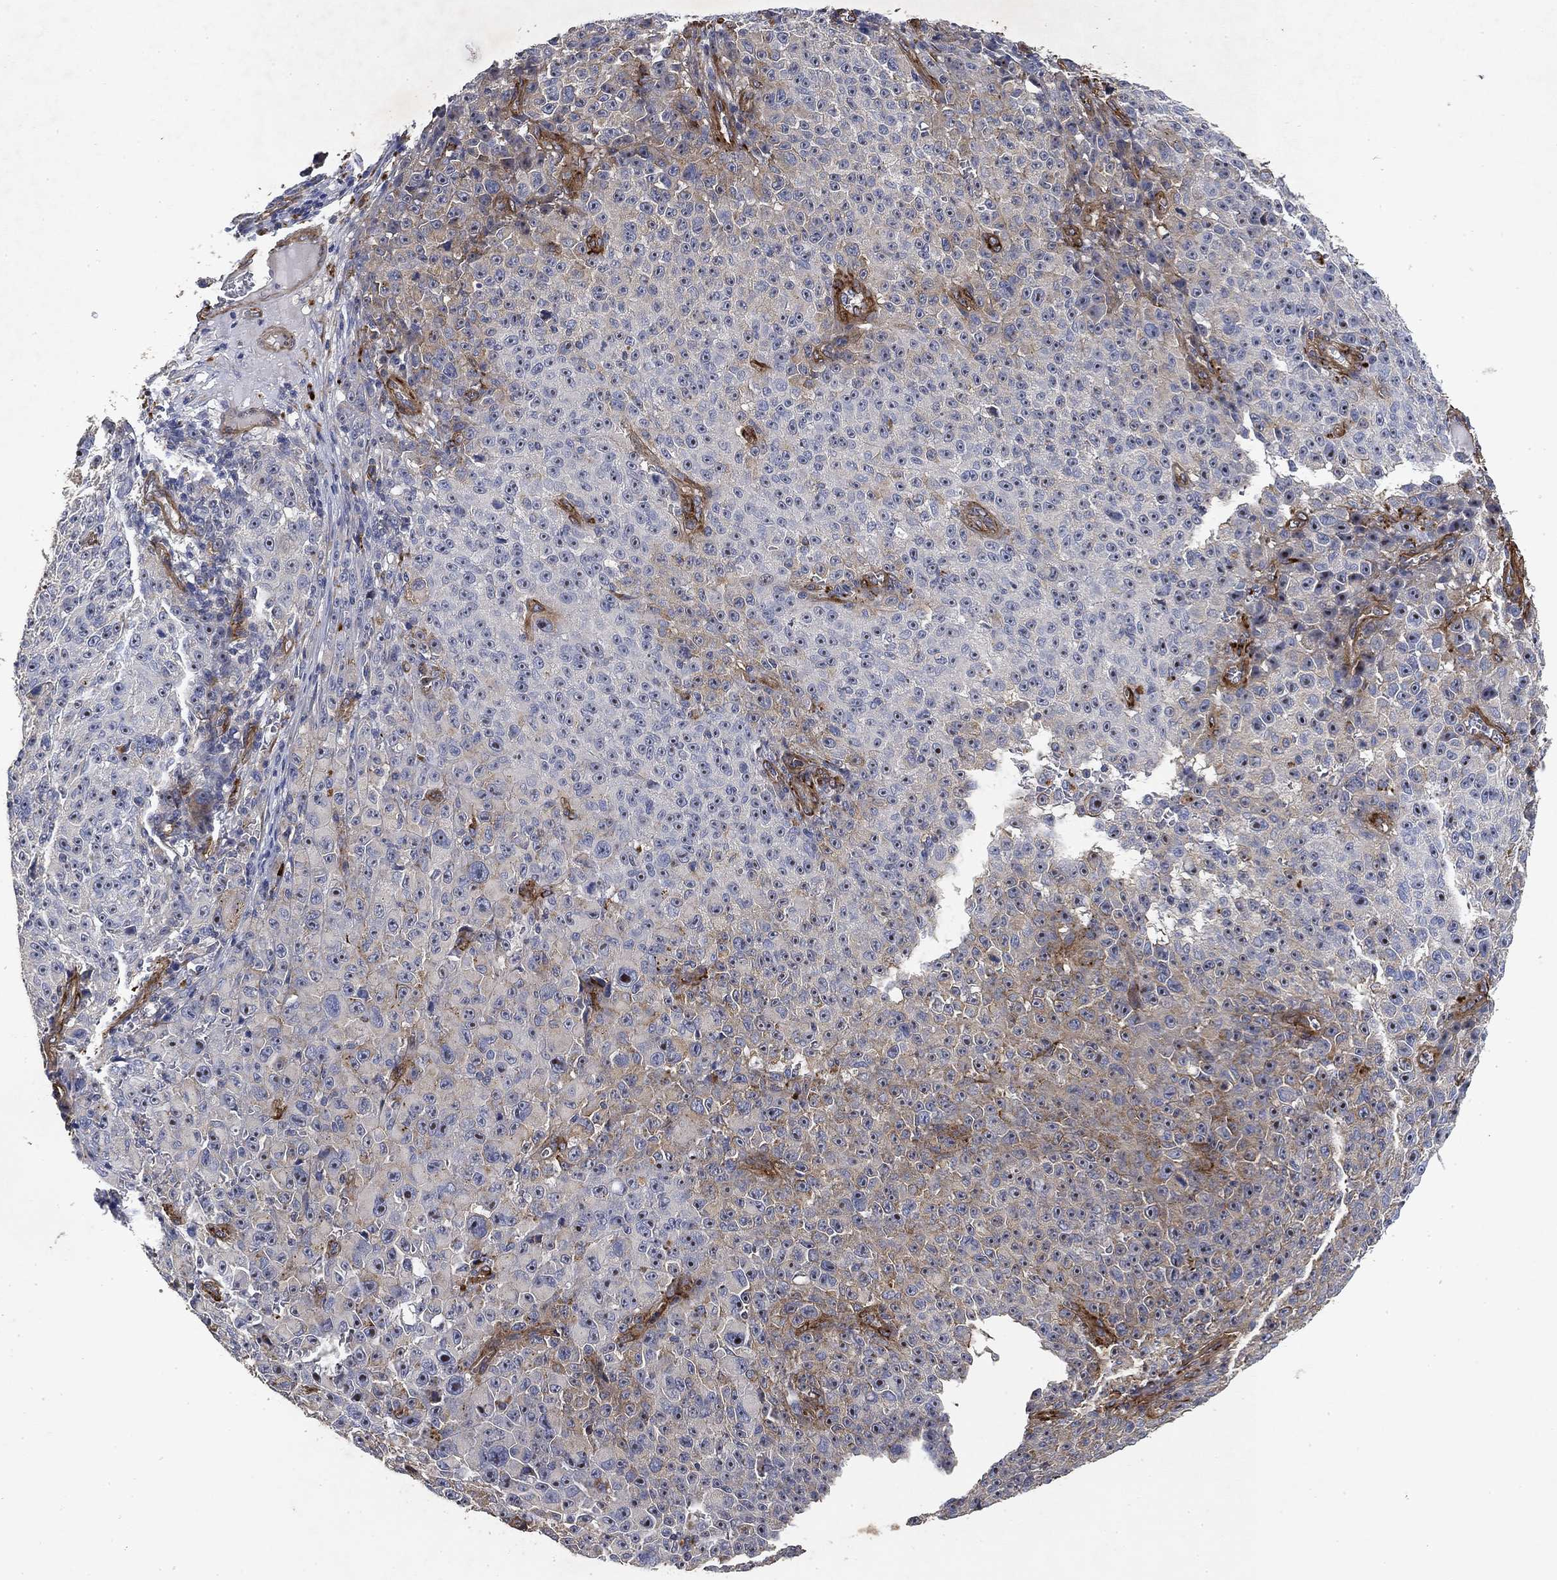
{"staining": {"intensity": "negative", "quantity": "none", "location": "none"}, "tissue": "melanoma", "cell_type": "Tumor cells", "image_type": "cancer", "snomed": [{"axis": "morphology", "description": "Malignant melanoma, NOS"}, {"axis": "topography", "description": "Skin"}], "caption": "The histopathology image exhibits no staining of tumor cells in malignant melanoma.", "gene": "COL4A2", "patient": {"sex": "female", "age": 82}}